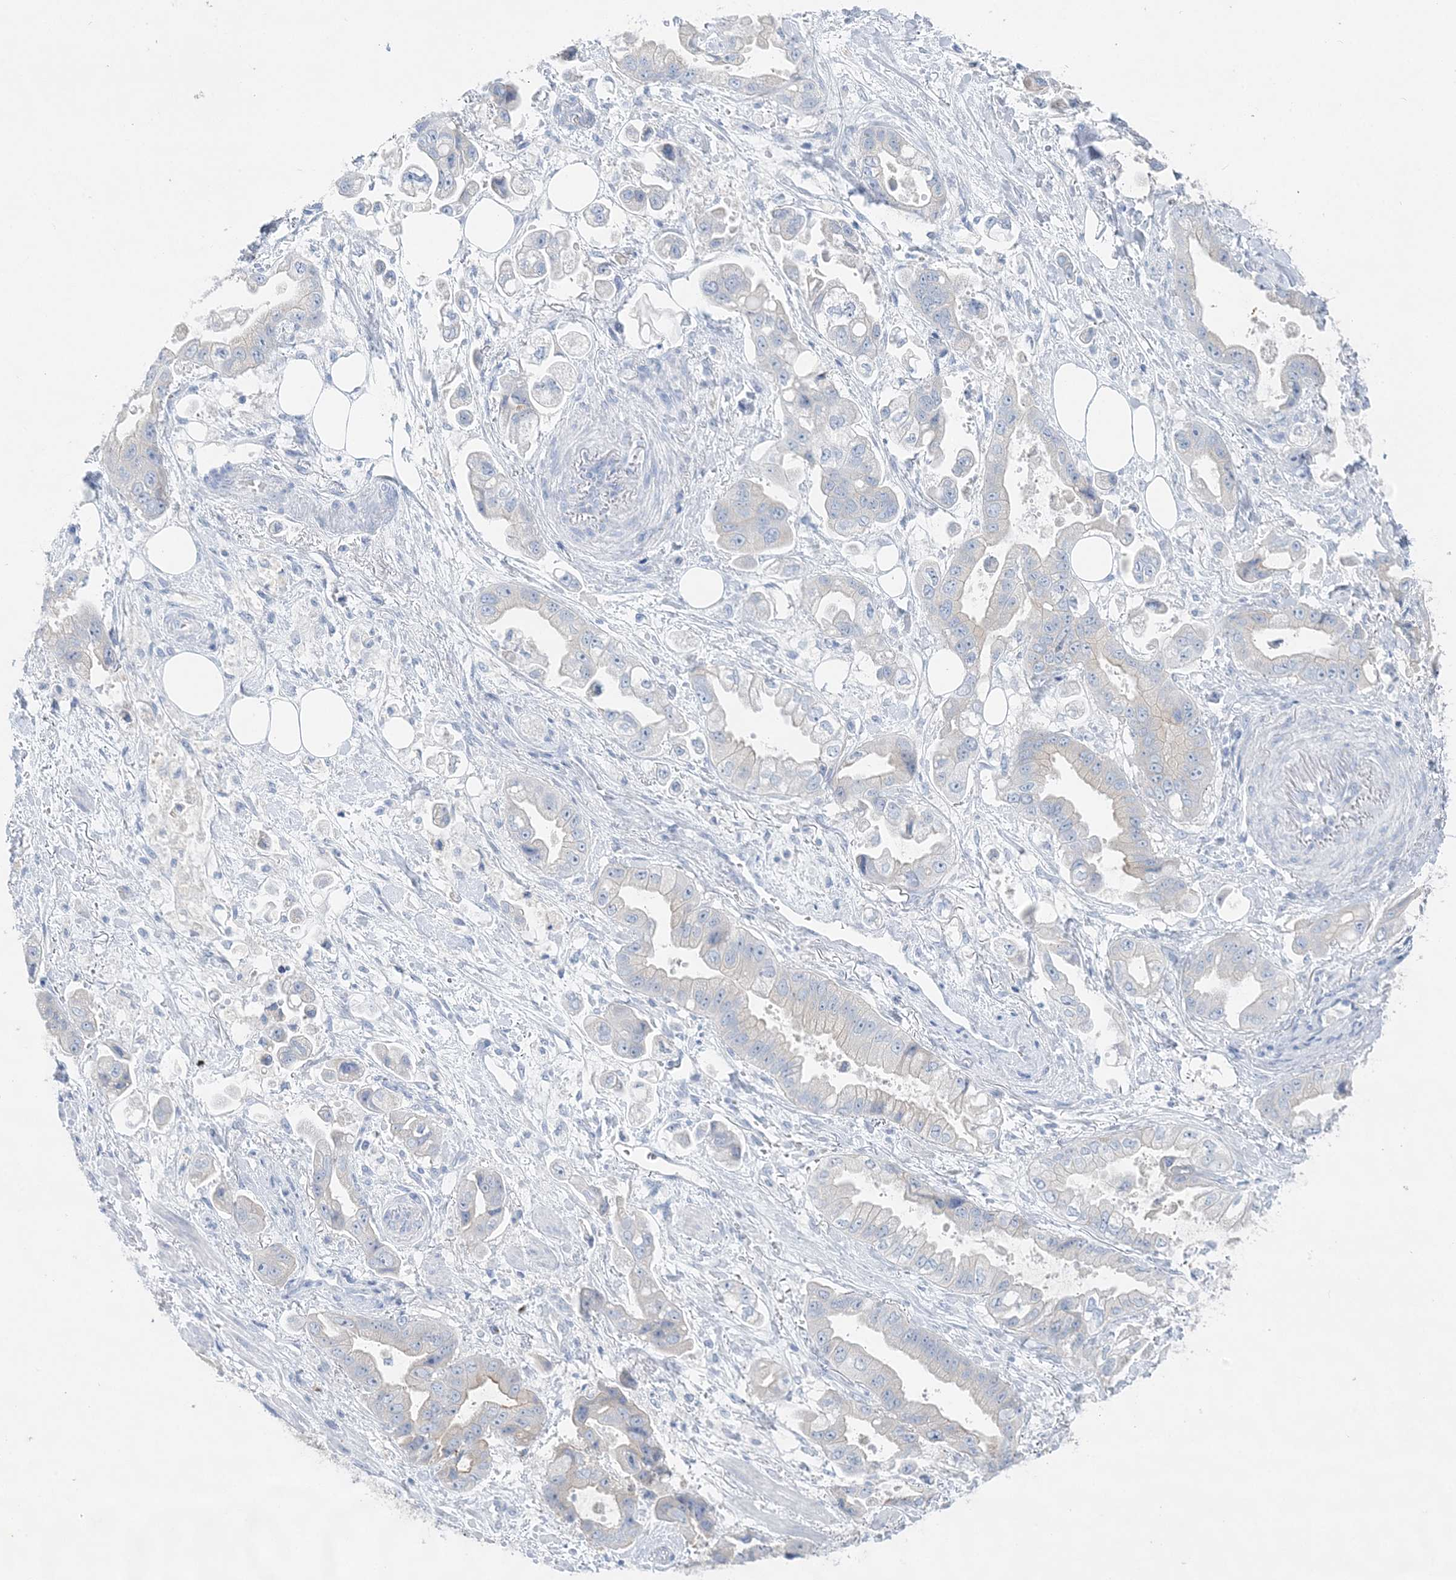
{"staining": {"intensity": "negative", "quantity": "none", "location": "none"}, "tissue": "stomach cancer", "cell_type": "Tumor cells", "image_type": "cancer", "snomed": [{"axis": "morphology", "description": "Adenocarcinoma, NOS"}, {"axis": "topography", "description": "Stomach"}], "caption": "This is a histopathology image of immunohistochemistry staining of stomach cancer (adenocarcinoma), which shows no expression in tumor cells. (DAB immunohistochemistry, high magnification).", "gene": "SLC5A6", "patient": {"sex": "male", "age": 62}}